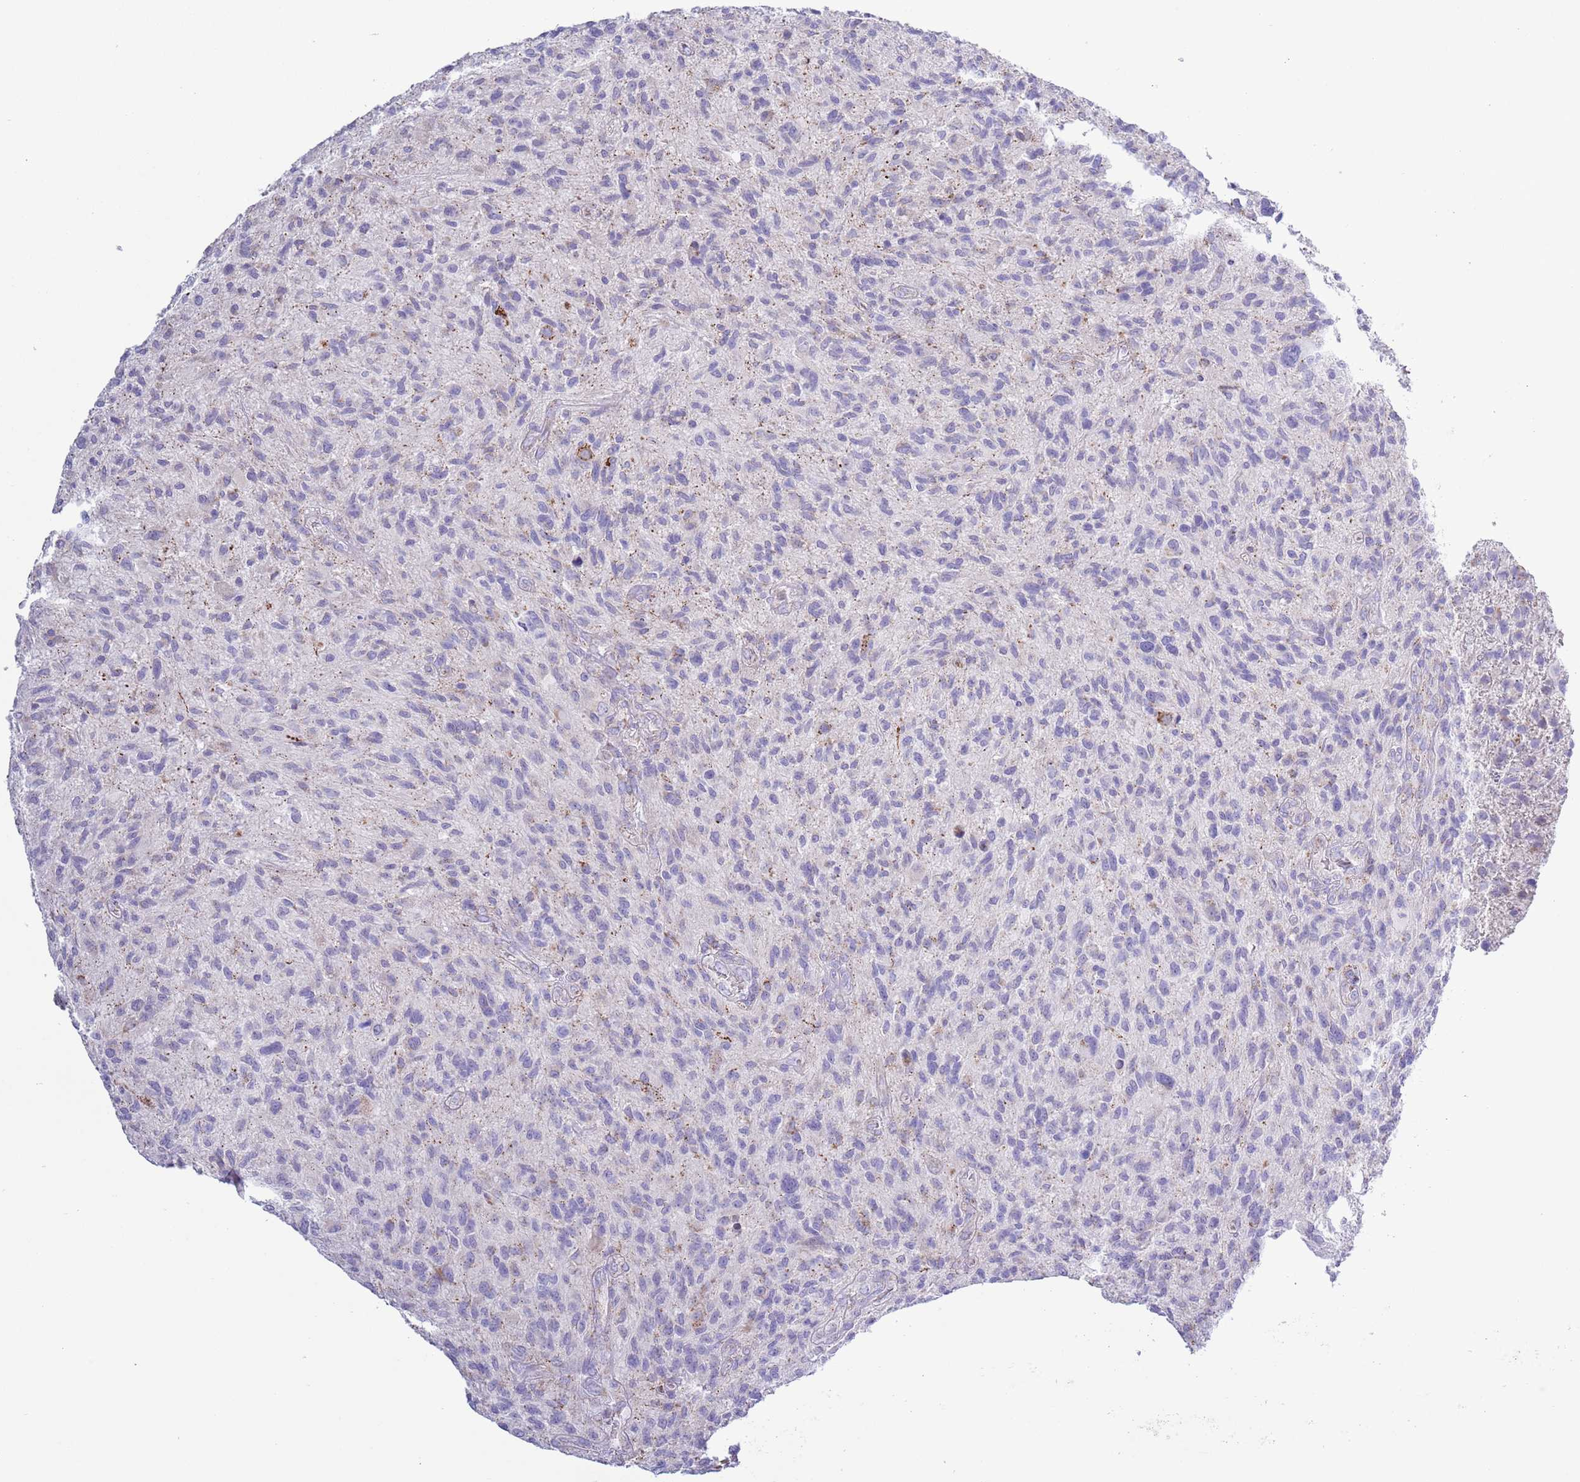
{"staining": {"intensity": "negative", "quantity": "none", "location": "none"}, "tissue": "glioma", "cell_type": "Tumor cells", "image_type": "cancer", "snomed": [{"axis": "morphology", "description": "Glioma, malignant, High grade"}, {"axis": "topography", "description": "Brain"}], "caption": "A high-resolution micrograph shows immunohistochemistry staining of glioma, which demonstrates no significant staining in tumor cells. The staining is performed using DAB (3,3'-diaminobenzidine) brown chromogen with nuclei counter-stained in using hematoxylin.", "gene": "ATP6V1B1", "patient": {"sex": "male", "age": 47}}